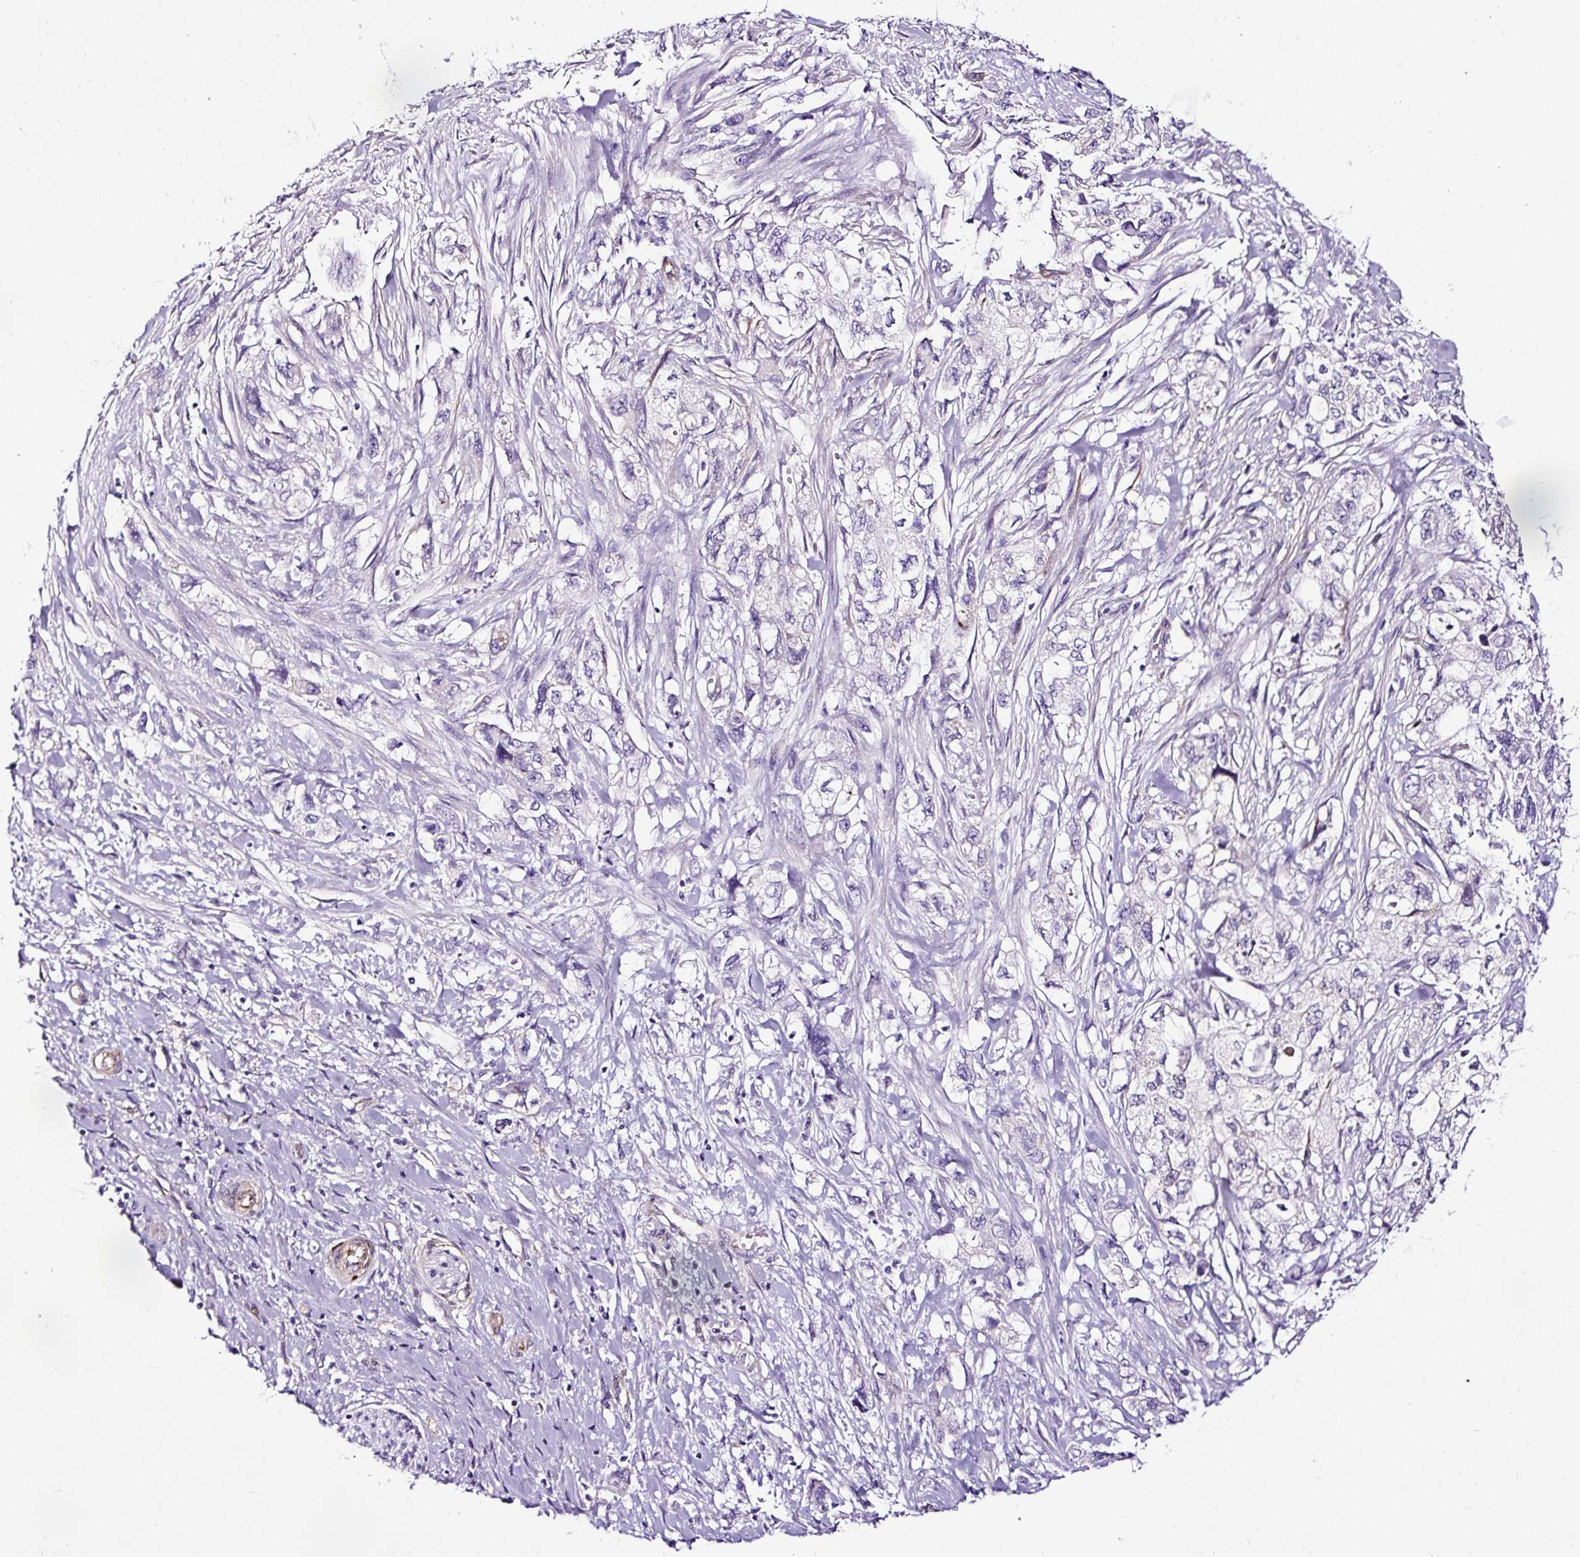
{"staining": {"intensity": "negative", "quantity": "none", "location": "none"}, "tissue": "pancreatic cancer", "cell_type": "Tumor cells", "image_type": "cancer", "snomed": [{"axis": "morphology", "description": "Adenocarcinoma, NOS"}, {"axis": "topography", "description": "Pancreas"}], "caption": "IHC image of neoplastic tissue: pancreatic cancer stained with DAB (3,3'-diaminobenzidine) demonstrates no significant protein staining in tumor cells.", "gene": "SLC7A8", "patient": {"sex": "female", "age": 73}}